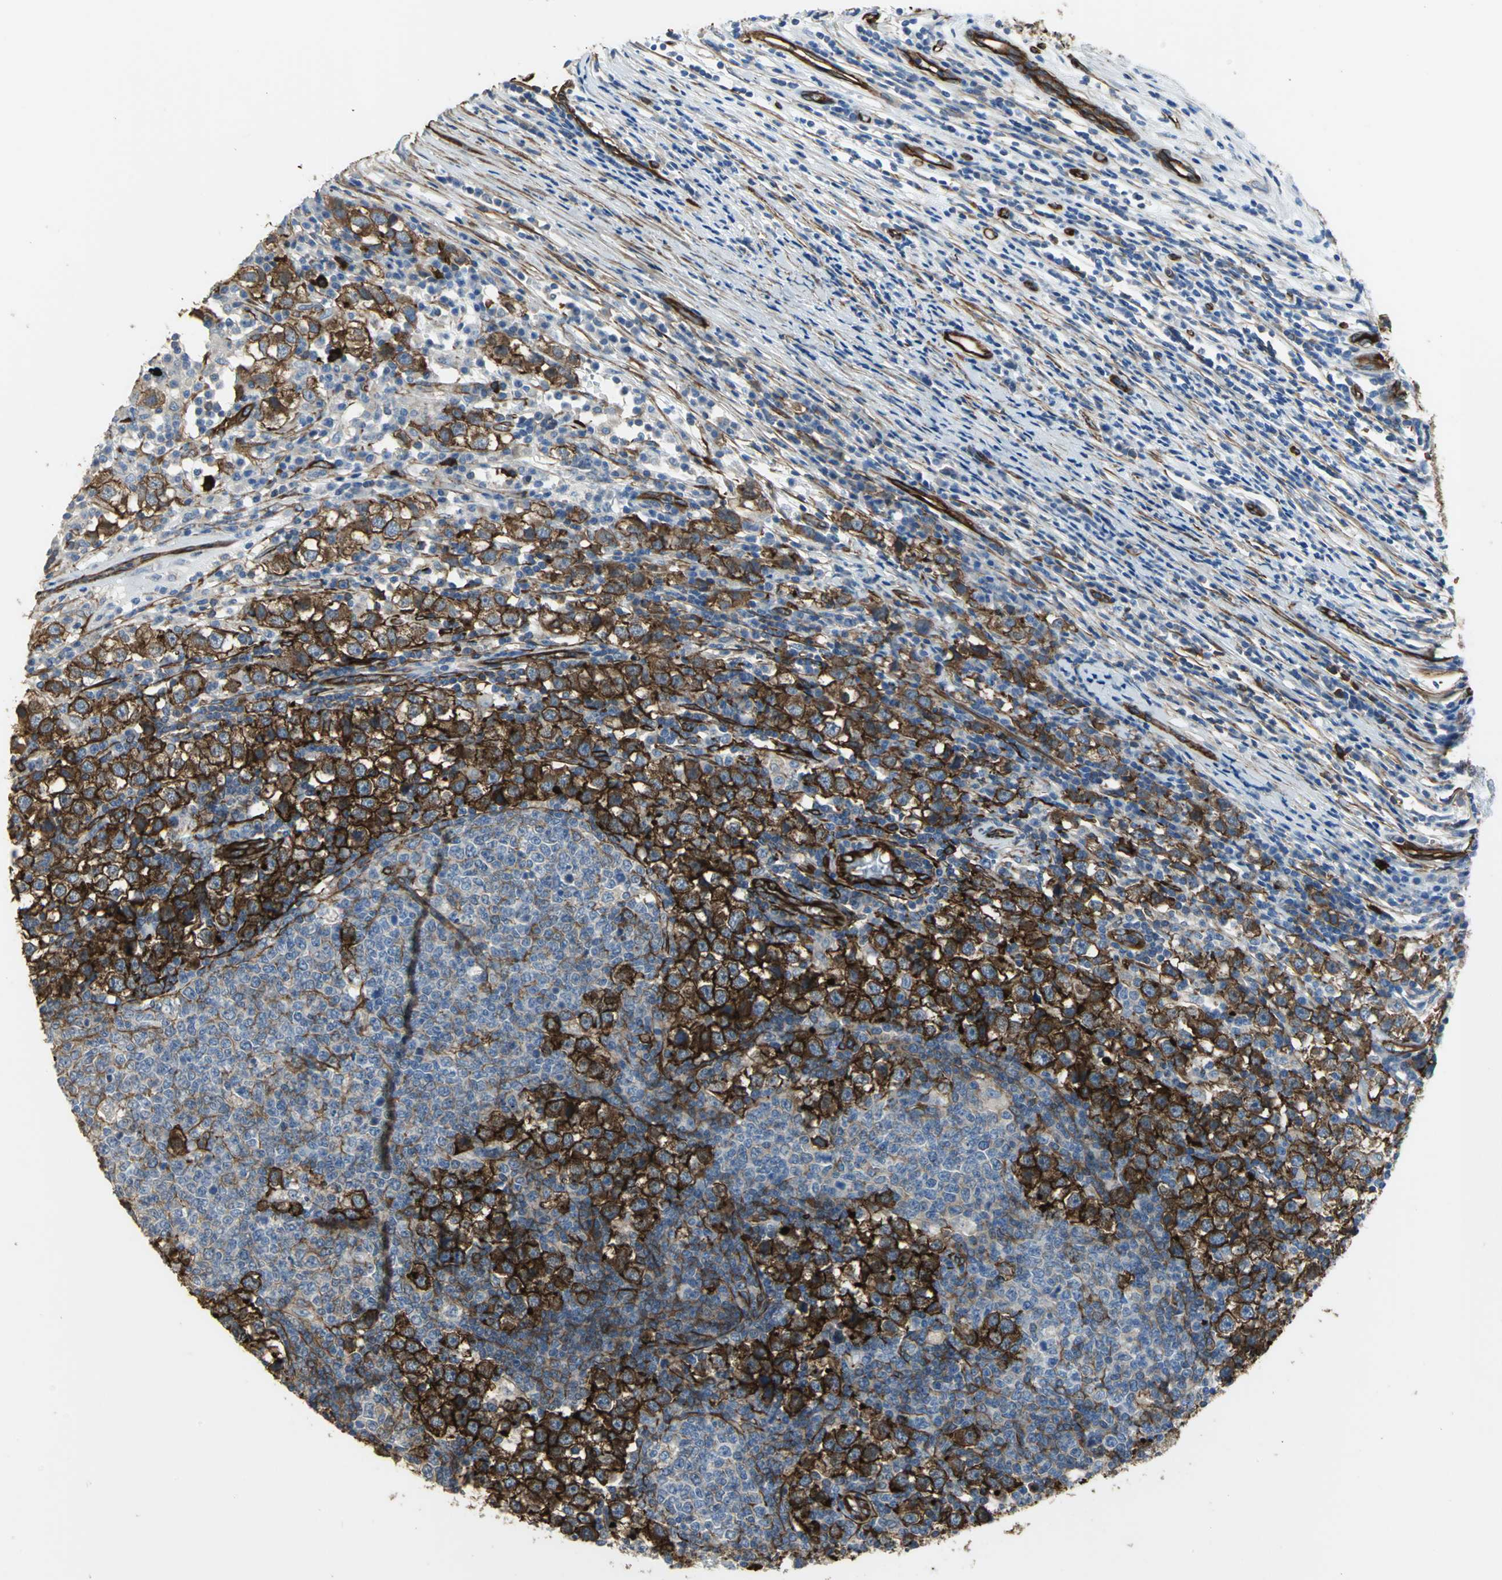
{"staining": {"intensity": "strong", "quantity": ">75%", "location": "cytoplasmic/membranous"}, "tissue": "testis cancer", "cell_type": "Tumor cells", "image_type": "cancer", "snomed": [{"axis": "morphology", "description": "Seminoma, NOS"}, {"axis": "topography", "description": "Testis"}], "caption": "About >75% of tumor cells in human testis cancer (seminoma) reveal strong cytoplasmic/membranous protein positivity as visualized by brown immunohistochemical staining.", "gene": "FLNB", "patient": {"sex": "male", "age": 65}}